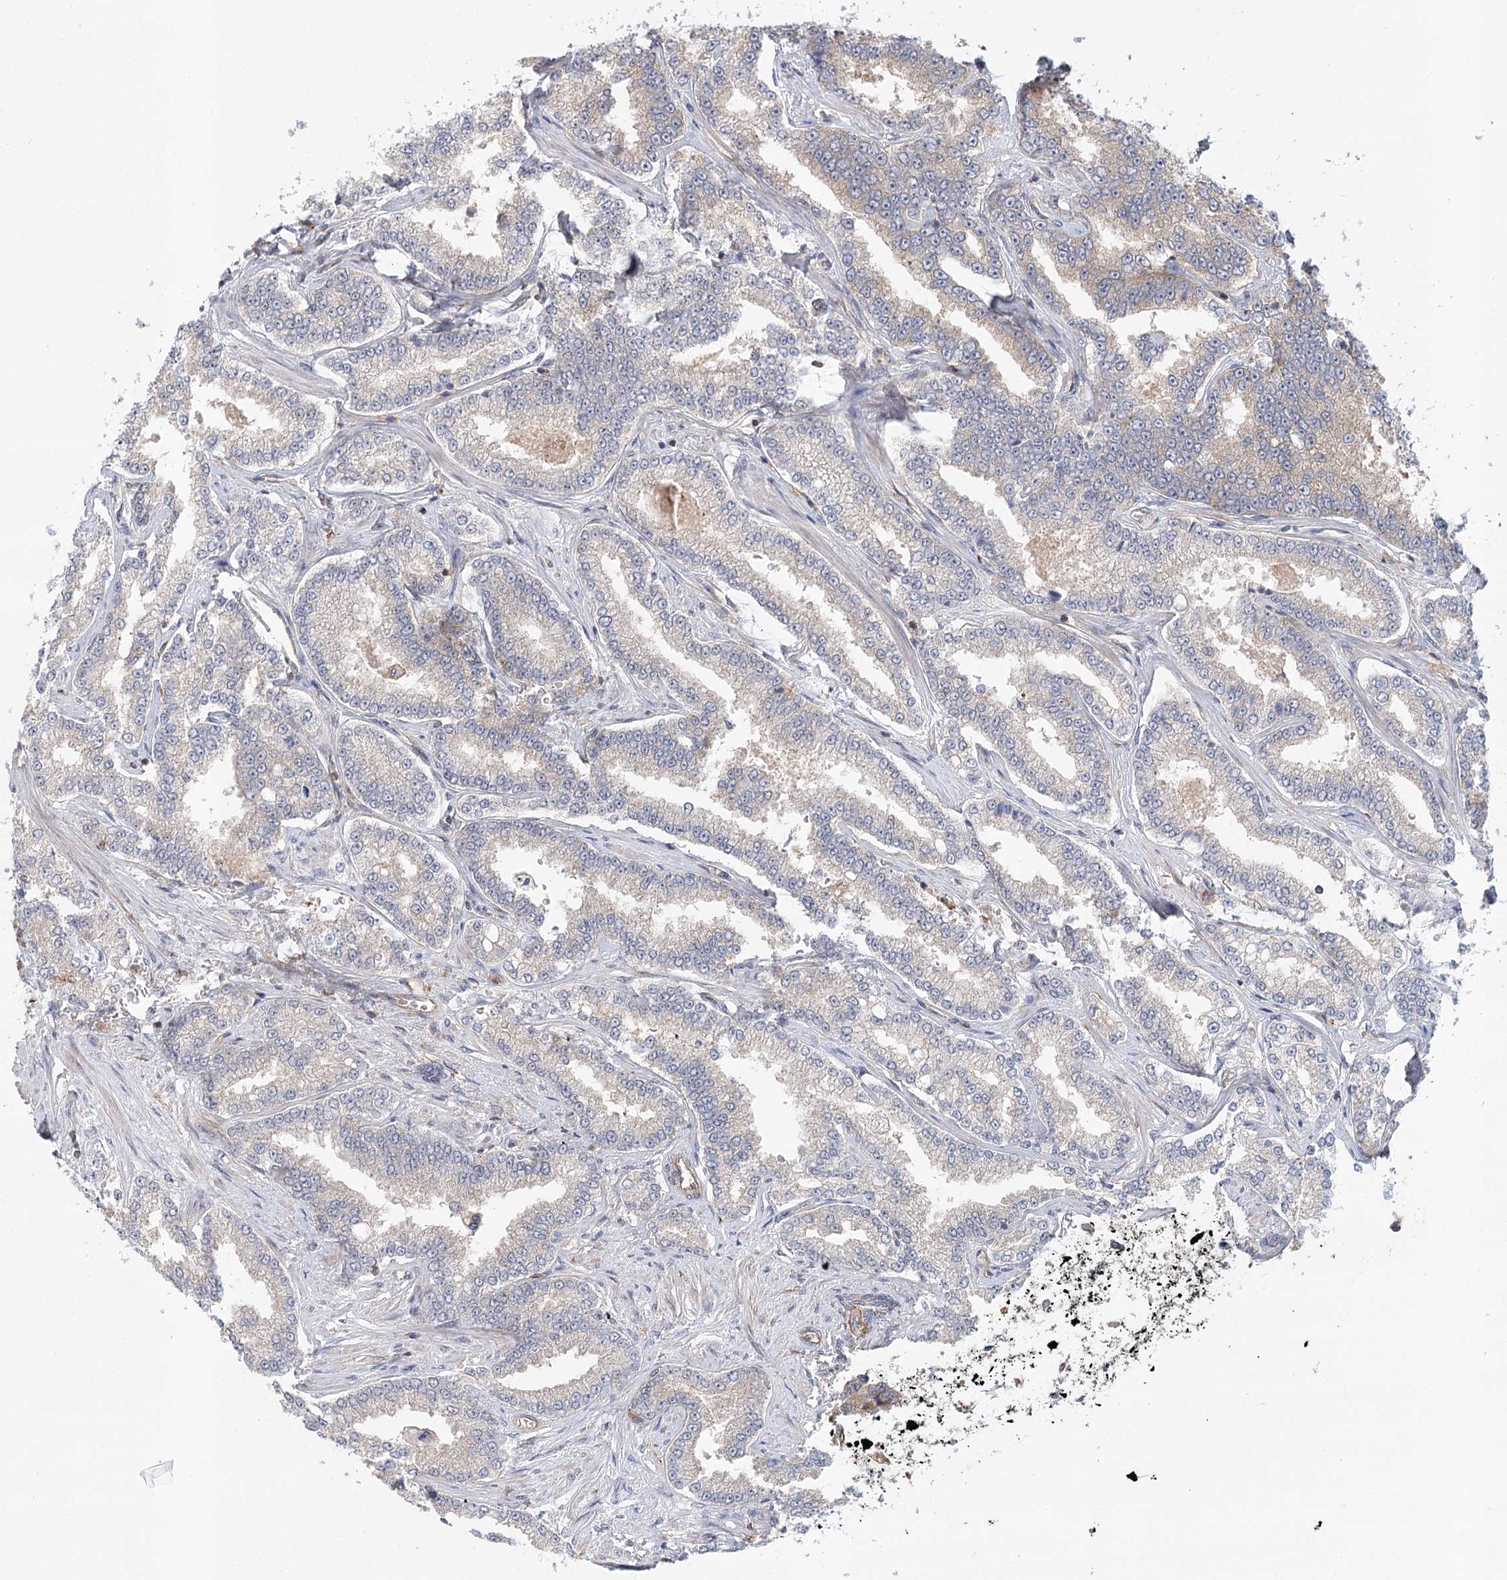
{"staining": {"intensity": "weak", "quantity": "25%-75%", "location": "cytoplasmic/membranous"}, "tissue": "prostate cancer", "cell_type": "Tumor cells", "image_type": "cancer", "snomed": [{"axis": "morphology", "description": "Normal tissue, NOS"}, {"axis": "morphology", "description": "Adenocarcinoma, High grade"}, {"axis": "topography", "description": "Prostate"}], "caption": "Immunohistochemical staining of adenocarcinoma (high-grade) (prostate) reveals weak cytoplasmic/membranous protein staining in about 25%-75% of tumor cells. The protein of interest is shown in brown color, while the nuclei are stained blue.", "gene": "UMPS", "patient": {"sex": "male", "age": 83}}